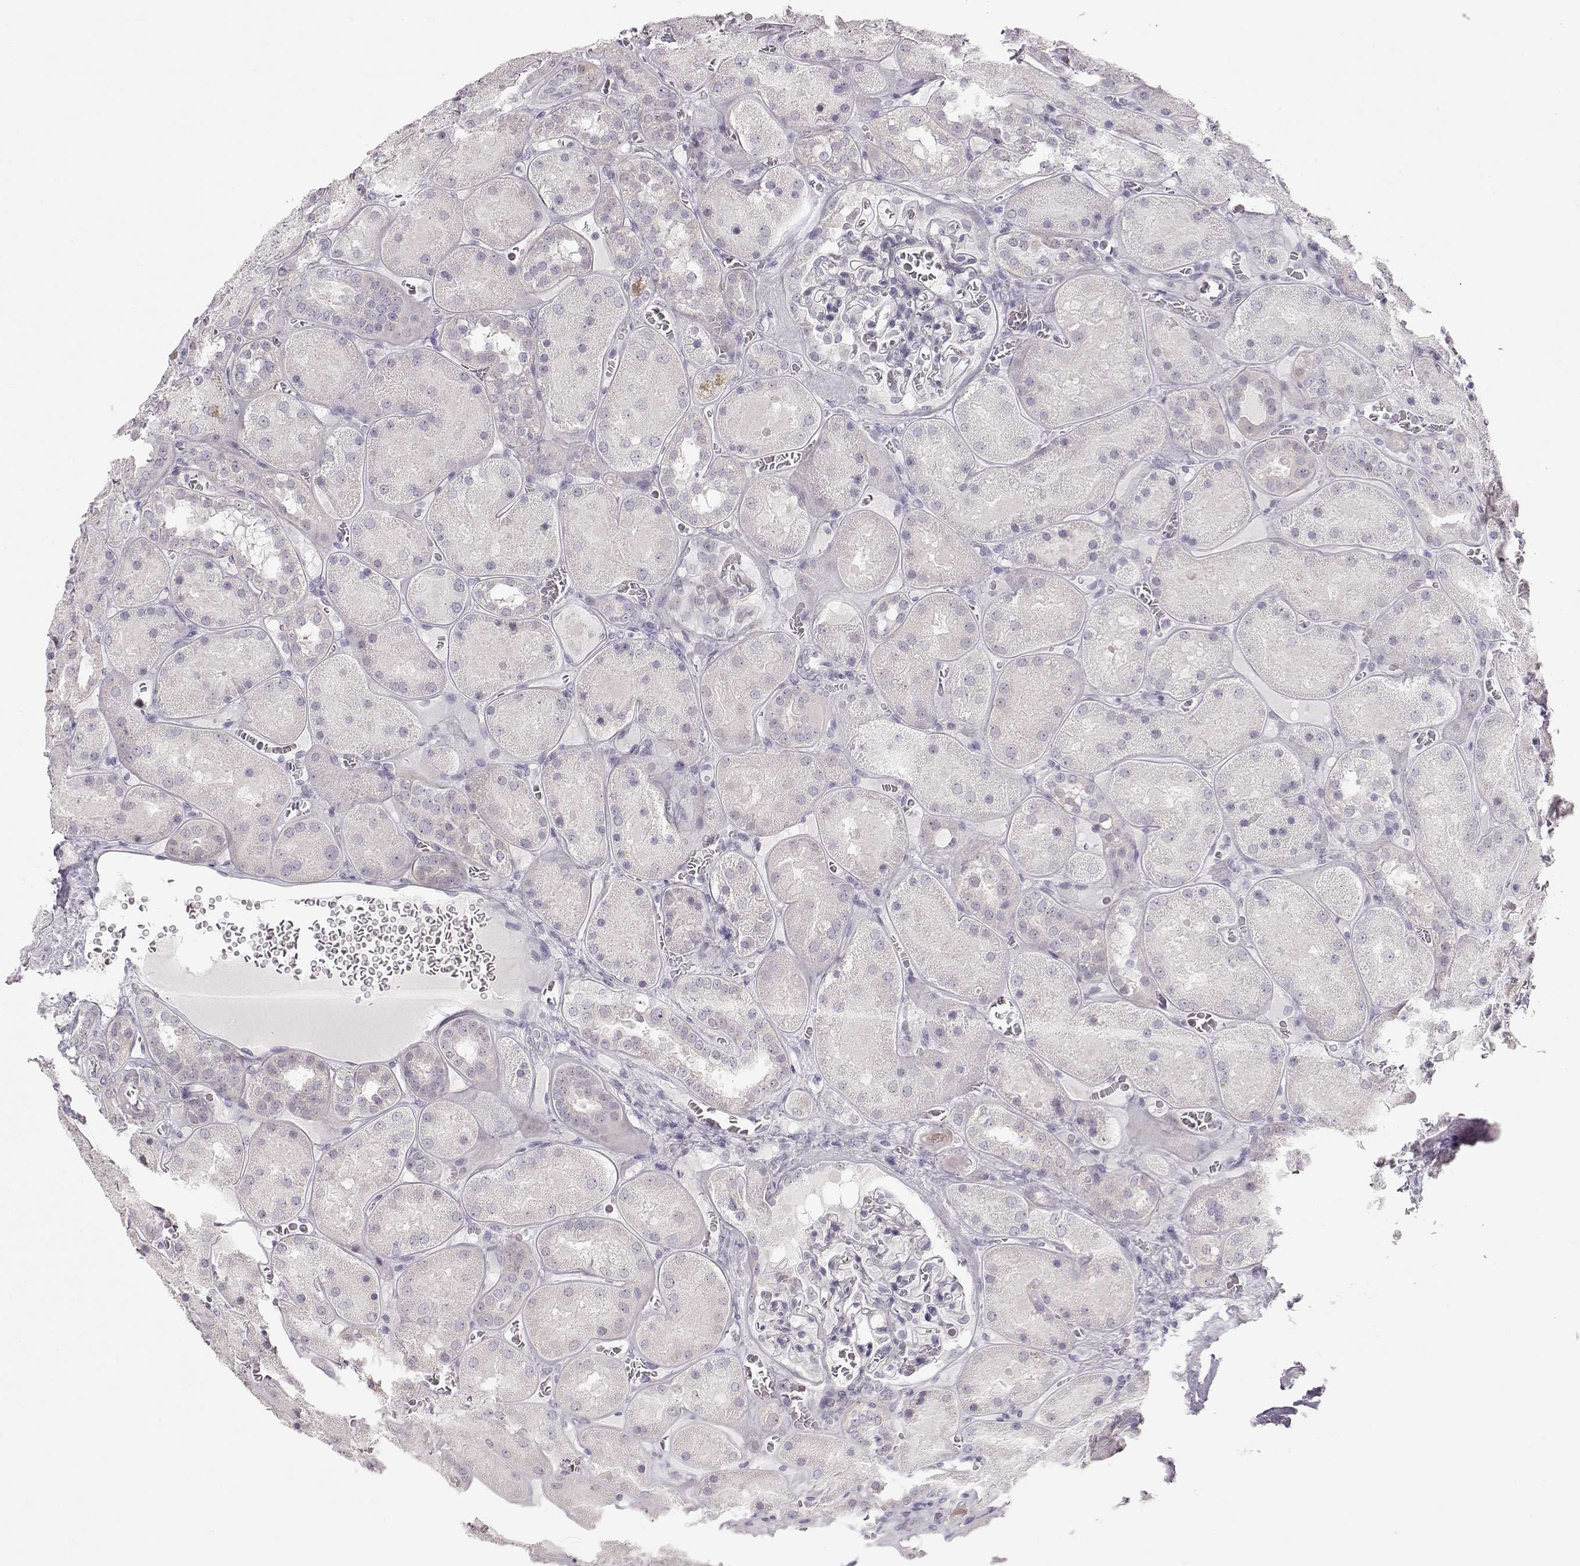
{"staining": {"intensity": "negative", "quantity": "none", "location": "none"}, "tissue": "kidney", "cell_type": "Cells in glomeruli", "image_type": "normal", "snomed": [{"axis": "morphology", "description": "Normal tissue, NOS"}, {"axis": "topography", "description": "Kidney"}], "caption": "Immunohistochemistry image of normal kidney: human kidney stained with DAB exhibits no significant protein staining in cells in glomeruli.", "gene": "FAM205A", "patient": {"sex": "male", "age": 73}}